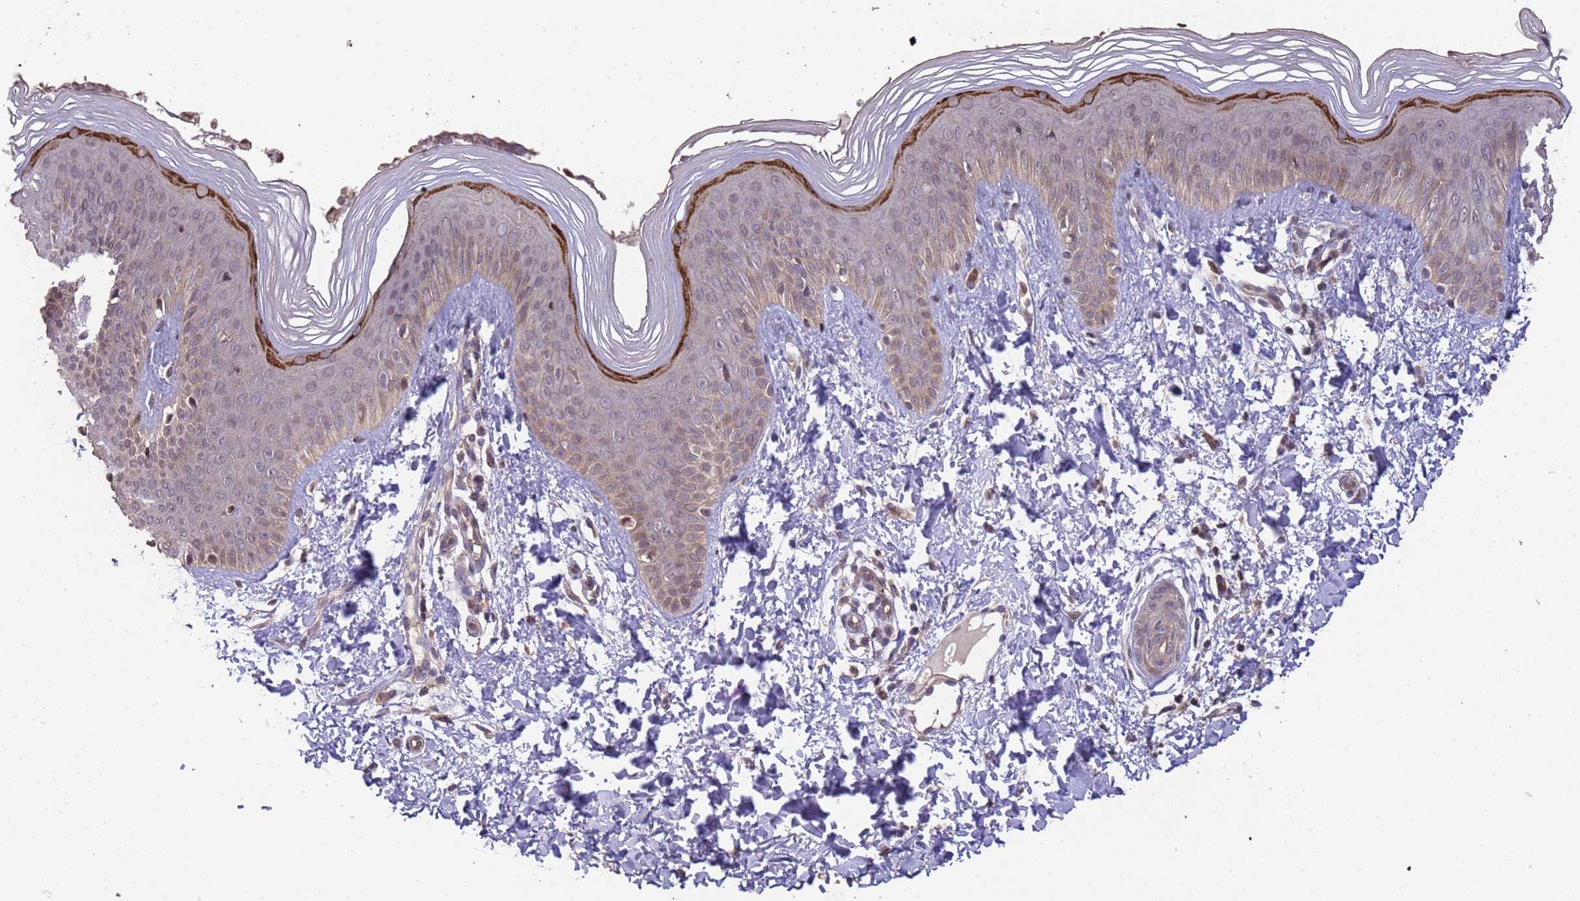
{"staining": {"intensity": "strong", "quantity": "<25%", "location": "cytoplasmic/membranous"}, "tissue": "skin", "cell_type": "Epidermal cells", "image_type": "normal", "snomed": [{"axis": "morphology", "description": "Normal tissue, NOS"}, {"axis": "morphology", "description": "Inflammation, NOS"}, {"axis": "topography", "description": "Soft tissue"}, {"axis": "topography", "description": "Anal"}], "caption": "Protein staining of benign skin displays strong cytoplasmic/membranous positivity in approximately <25% of epidermal cells.", "gene": "NPHP1", "patient": {"sex": "female", "age": 15}}